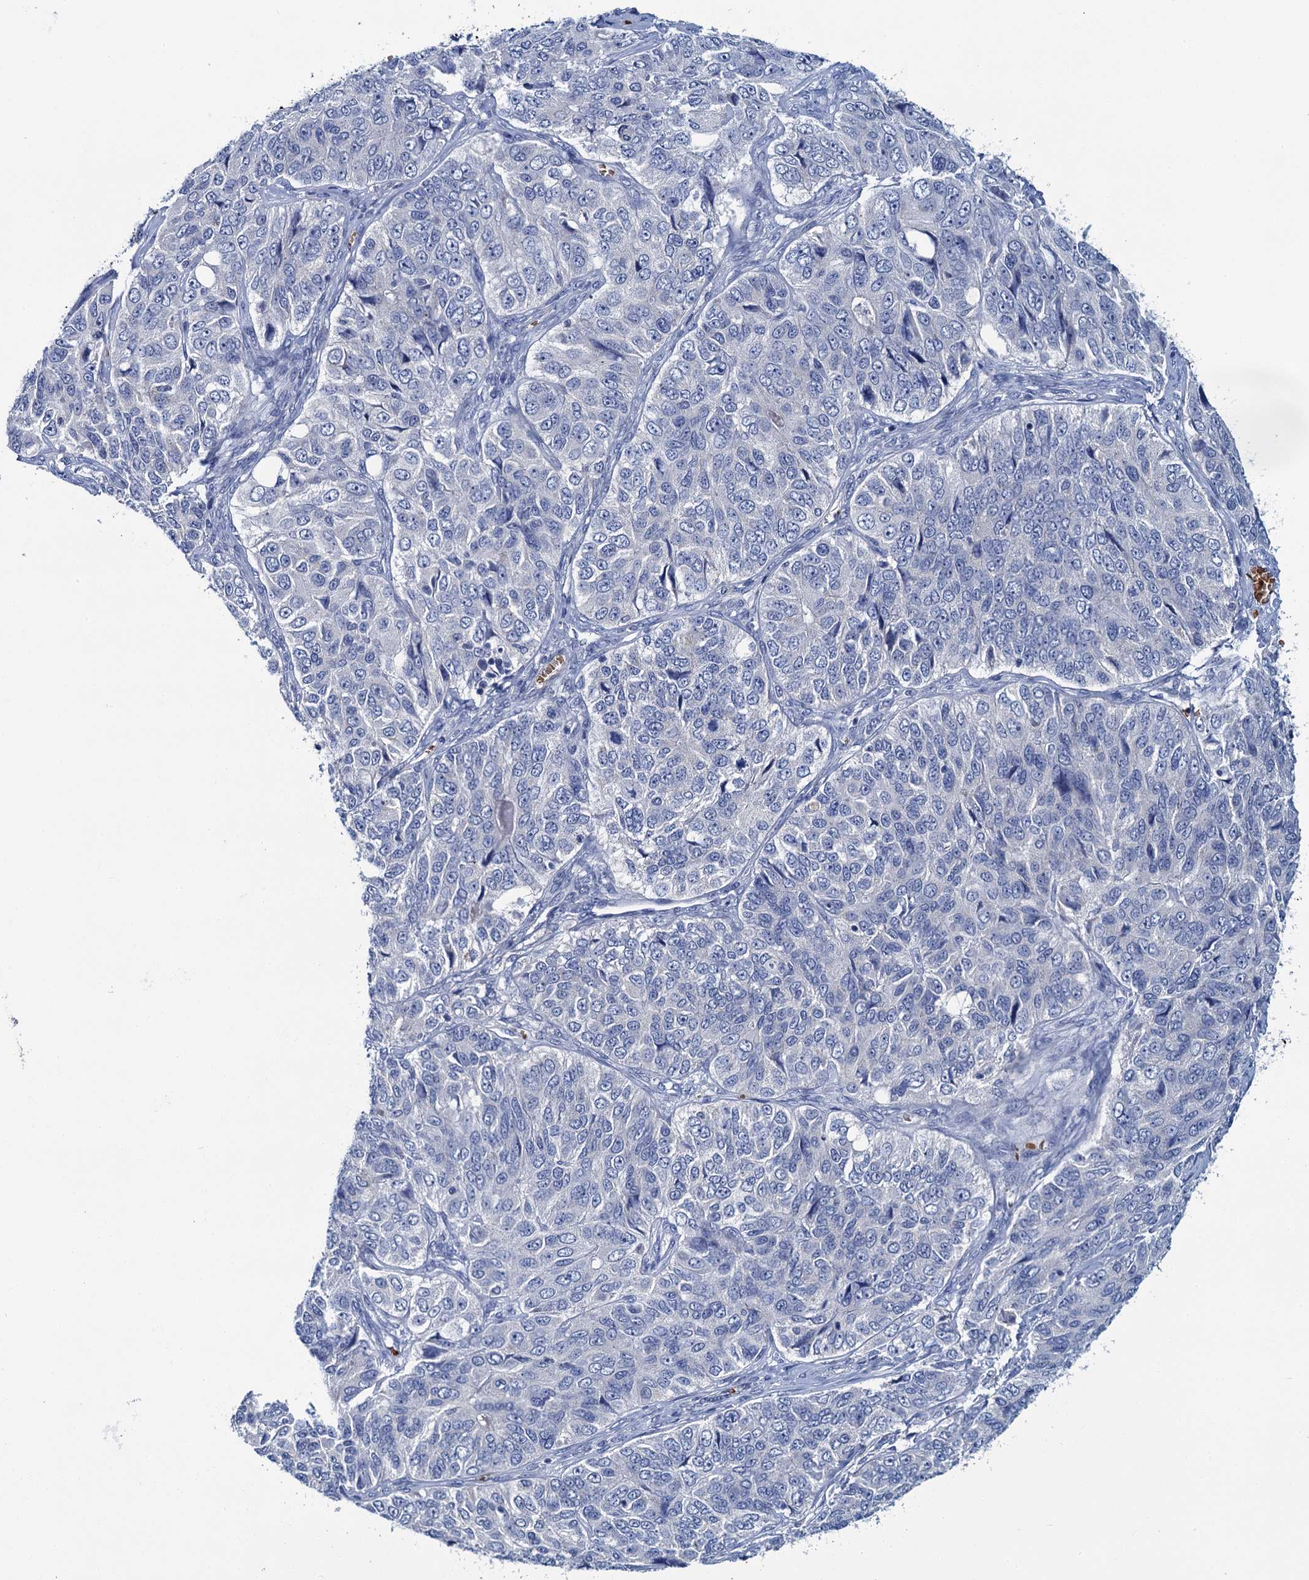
{"staining": {"intensity": "negative", "quantity": "none", "location": "none"}, "tissue": "ovarian cancer", "cell_type": "Tumor cells", "image_type": "cancer", "snomed": [{"axis": "morphology", "description": "Carcinoma, endometroid"}, {"axis": "topography", "description": "Ovary"}], "caption": "Histopathology image shows no significant protein staining in tumor cells of ovarian endometroid carcinoma.", "gene": "ATG2A", "patient": {"sex": "female", "age": 51}}